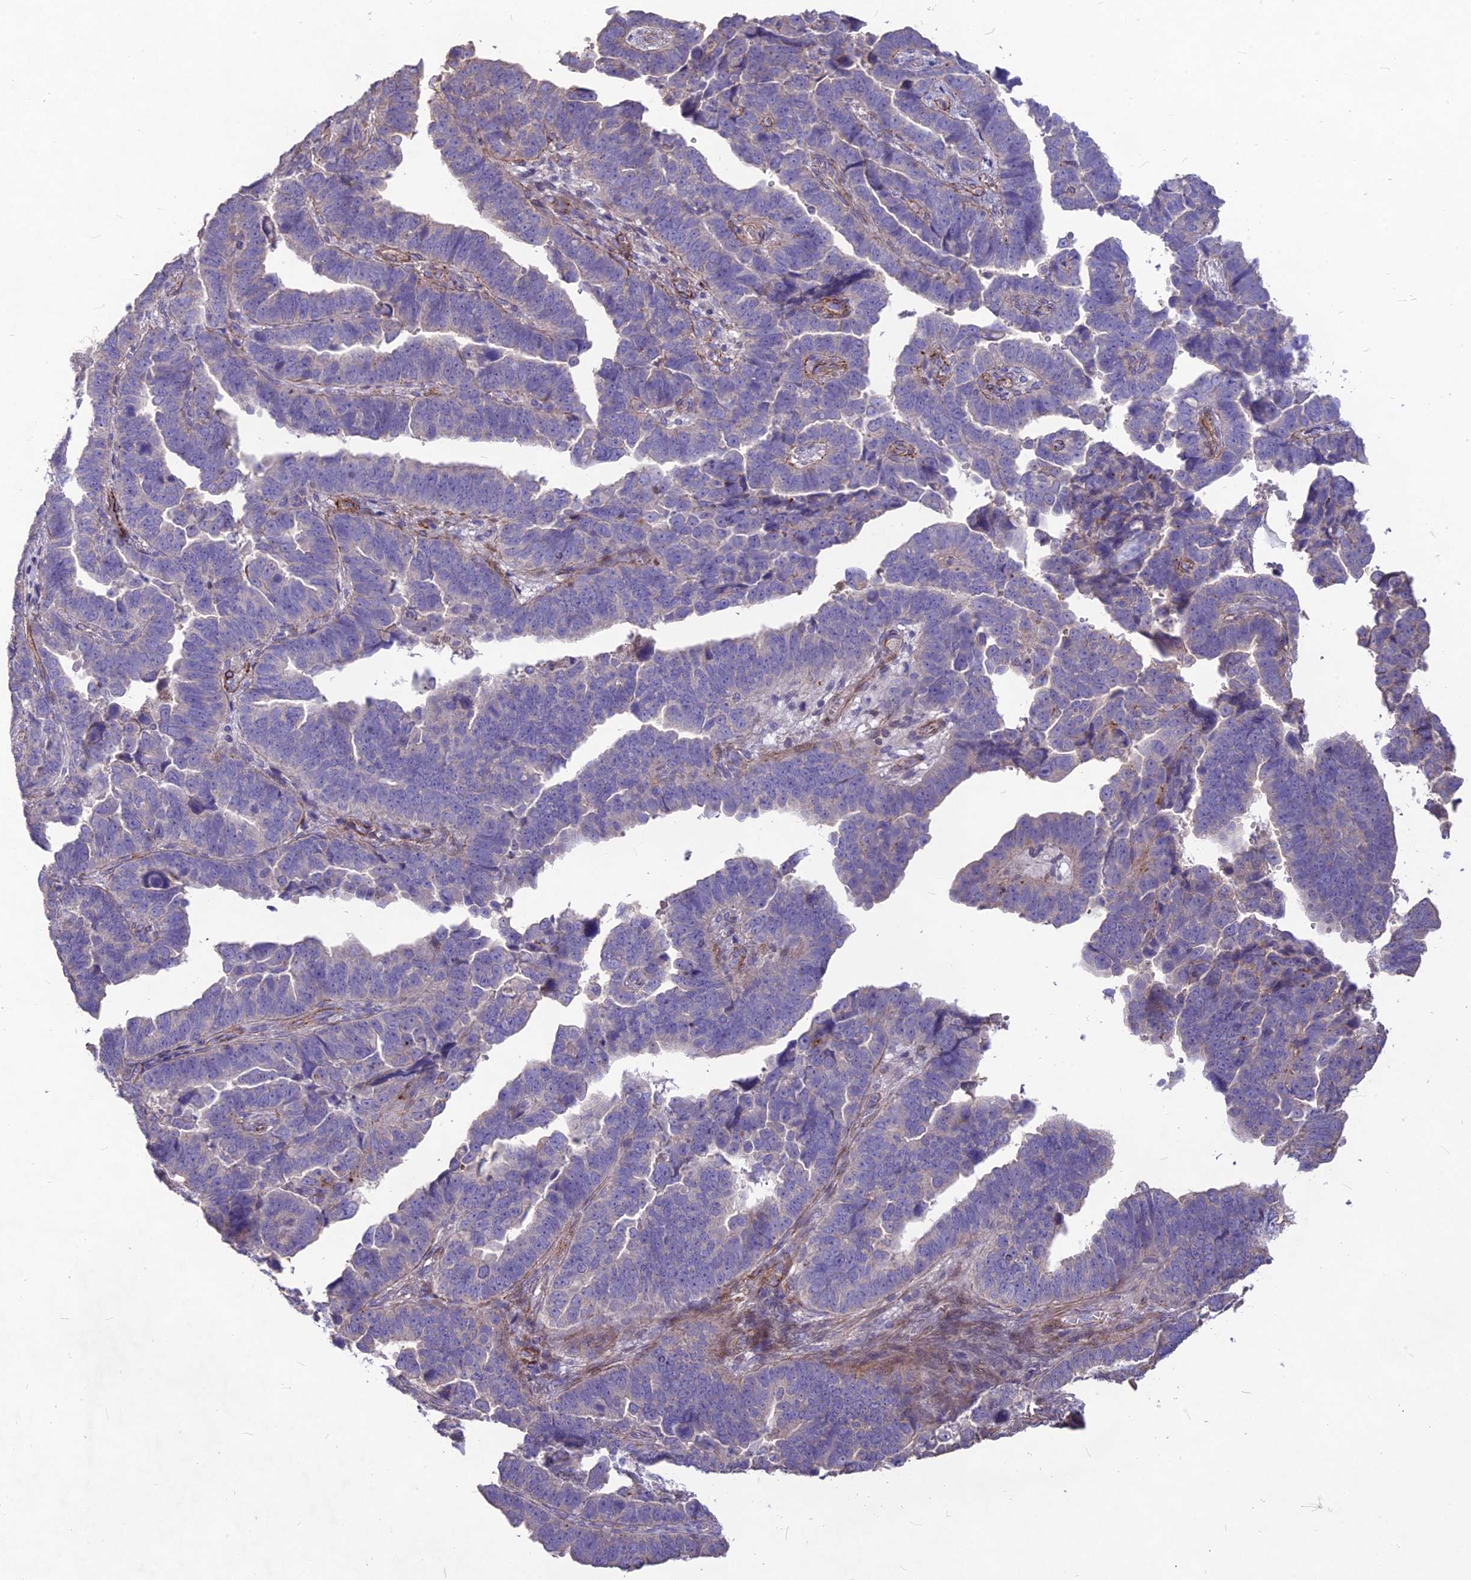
{"staining": {"intensity": "negative", "quantity": "none", "location": "none"}, "tissue": "endometrial cancer", "cell_type": "Tumor cells", "image_type": "cancer", "snomed": [{"axis": "morphology", "description": "Adenocarcinoma, NOS"}, {"axis": "topography", "description": "Endometrium"}], "caption": "A photomicrograph of human endometrial cancer (adenocarcinoma) is negative for staining in tumor cells. Nuclei are stained in blue.", "gene": "CLUH", "patient": {"sex": "female", "age": 75}}